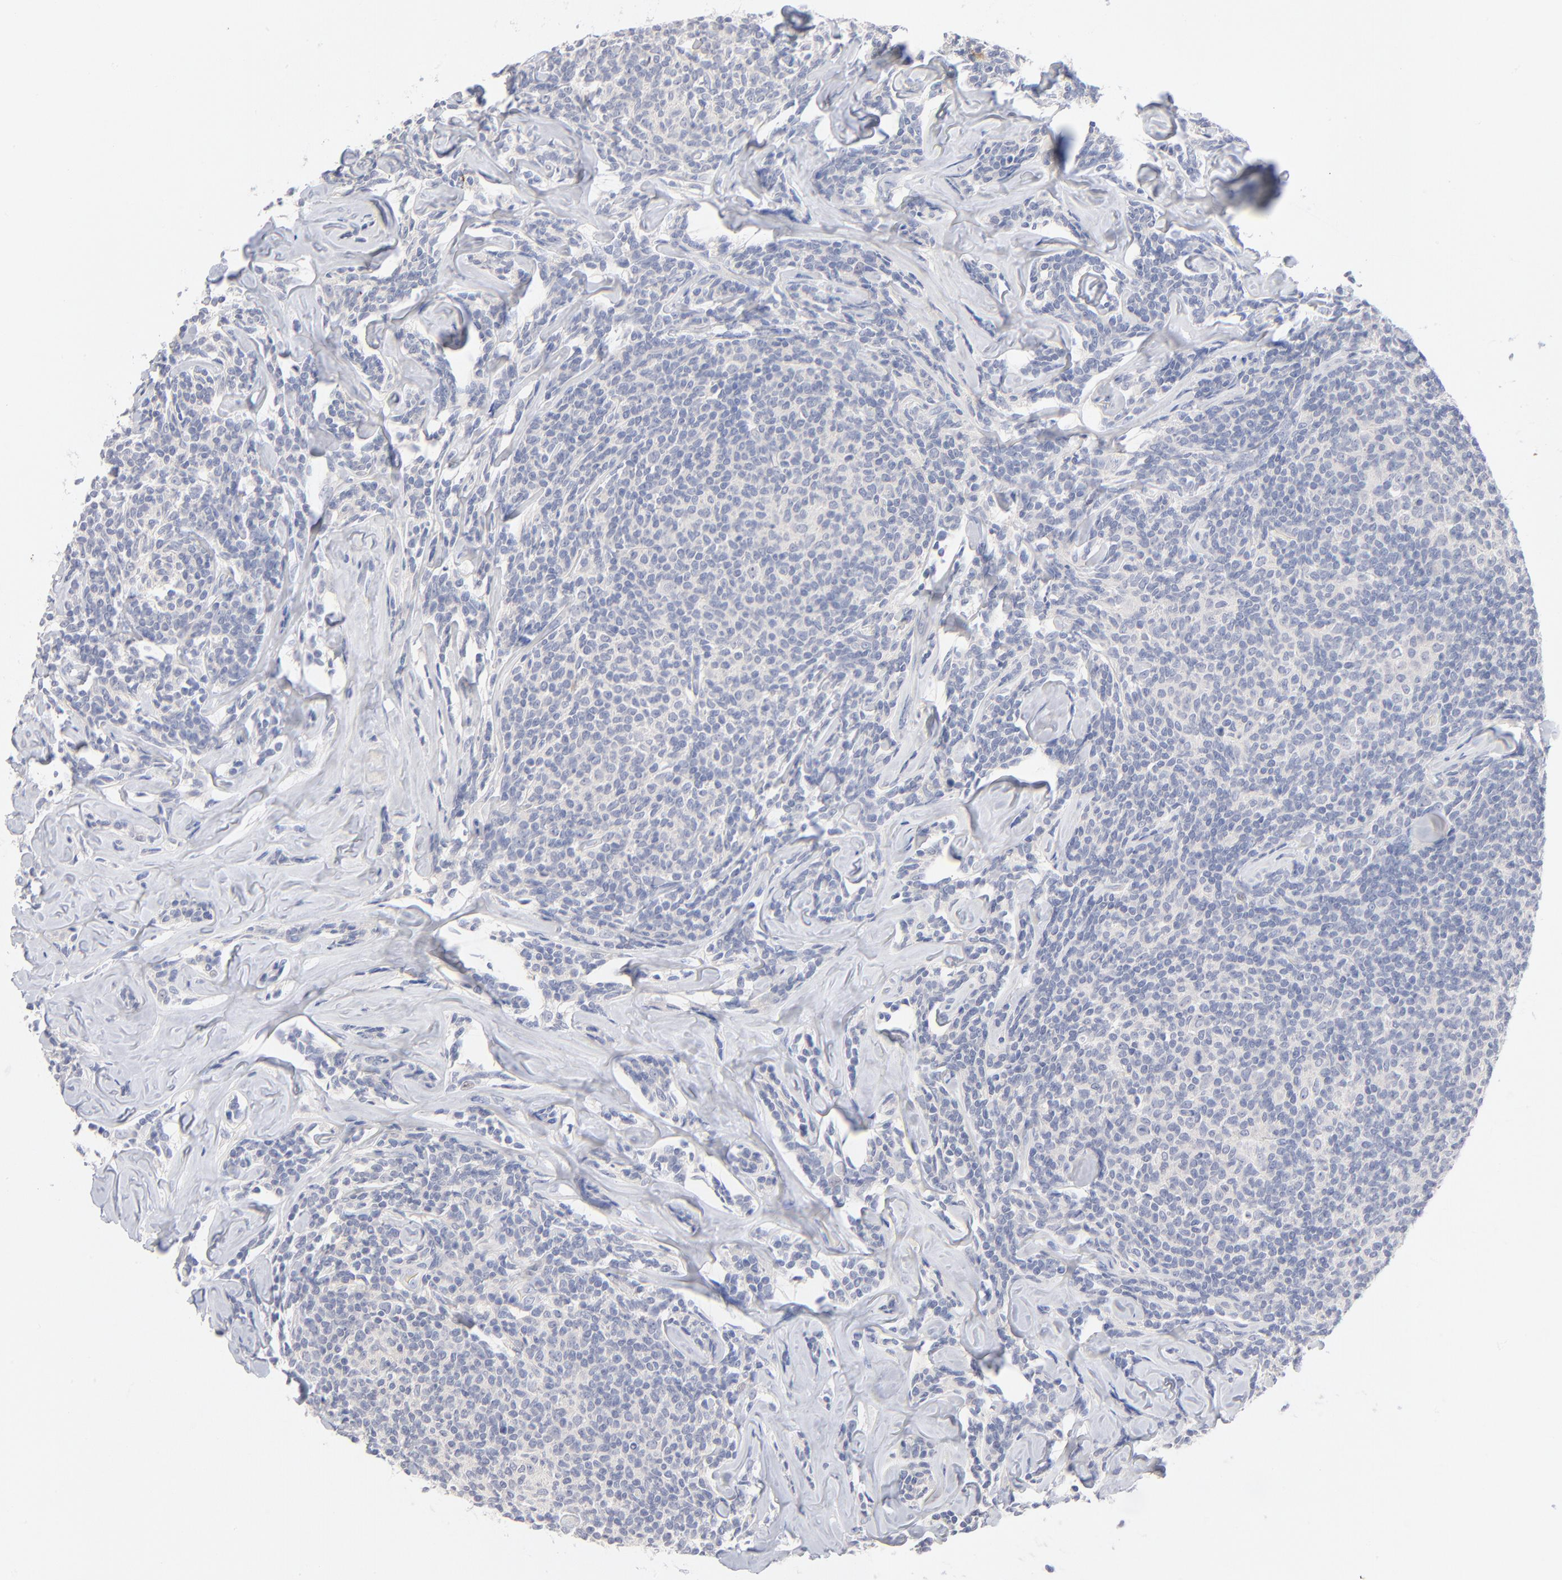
{"staining": {"intensity": "negative", "quantity": "none", "location": "none"}, "tissue": "lymphoma", "cell_type": "Tumor cells", "image_type": "cancer", "snomed": [{"axis": "morphology", "description": "Malignant lymphoma, non-Hodgkin's type, Low grade"}, {"axis": "topography", "description": "Lymph node"}], "caption": "Micrograph shows no protein positivity in tumor cells of lymphoma tissue. The staining is performed using DAB brown chromogen with nuclei counter-stained in using hematoxylin.", "gene": "F12", "patient": {"sex": "female", "age": 56}}